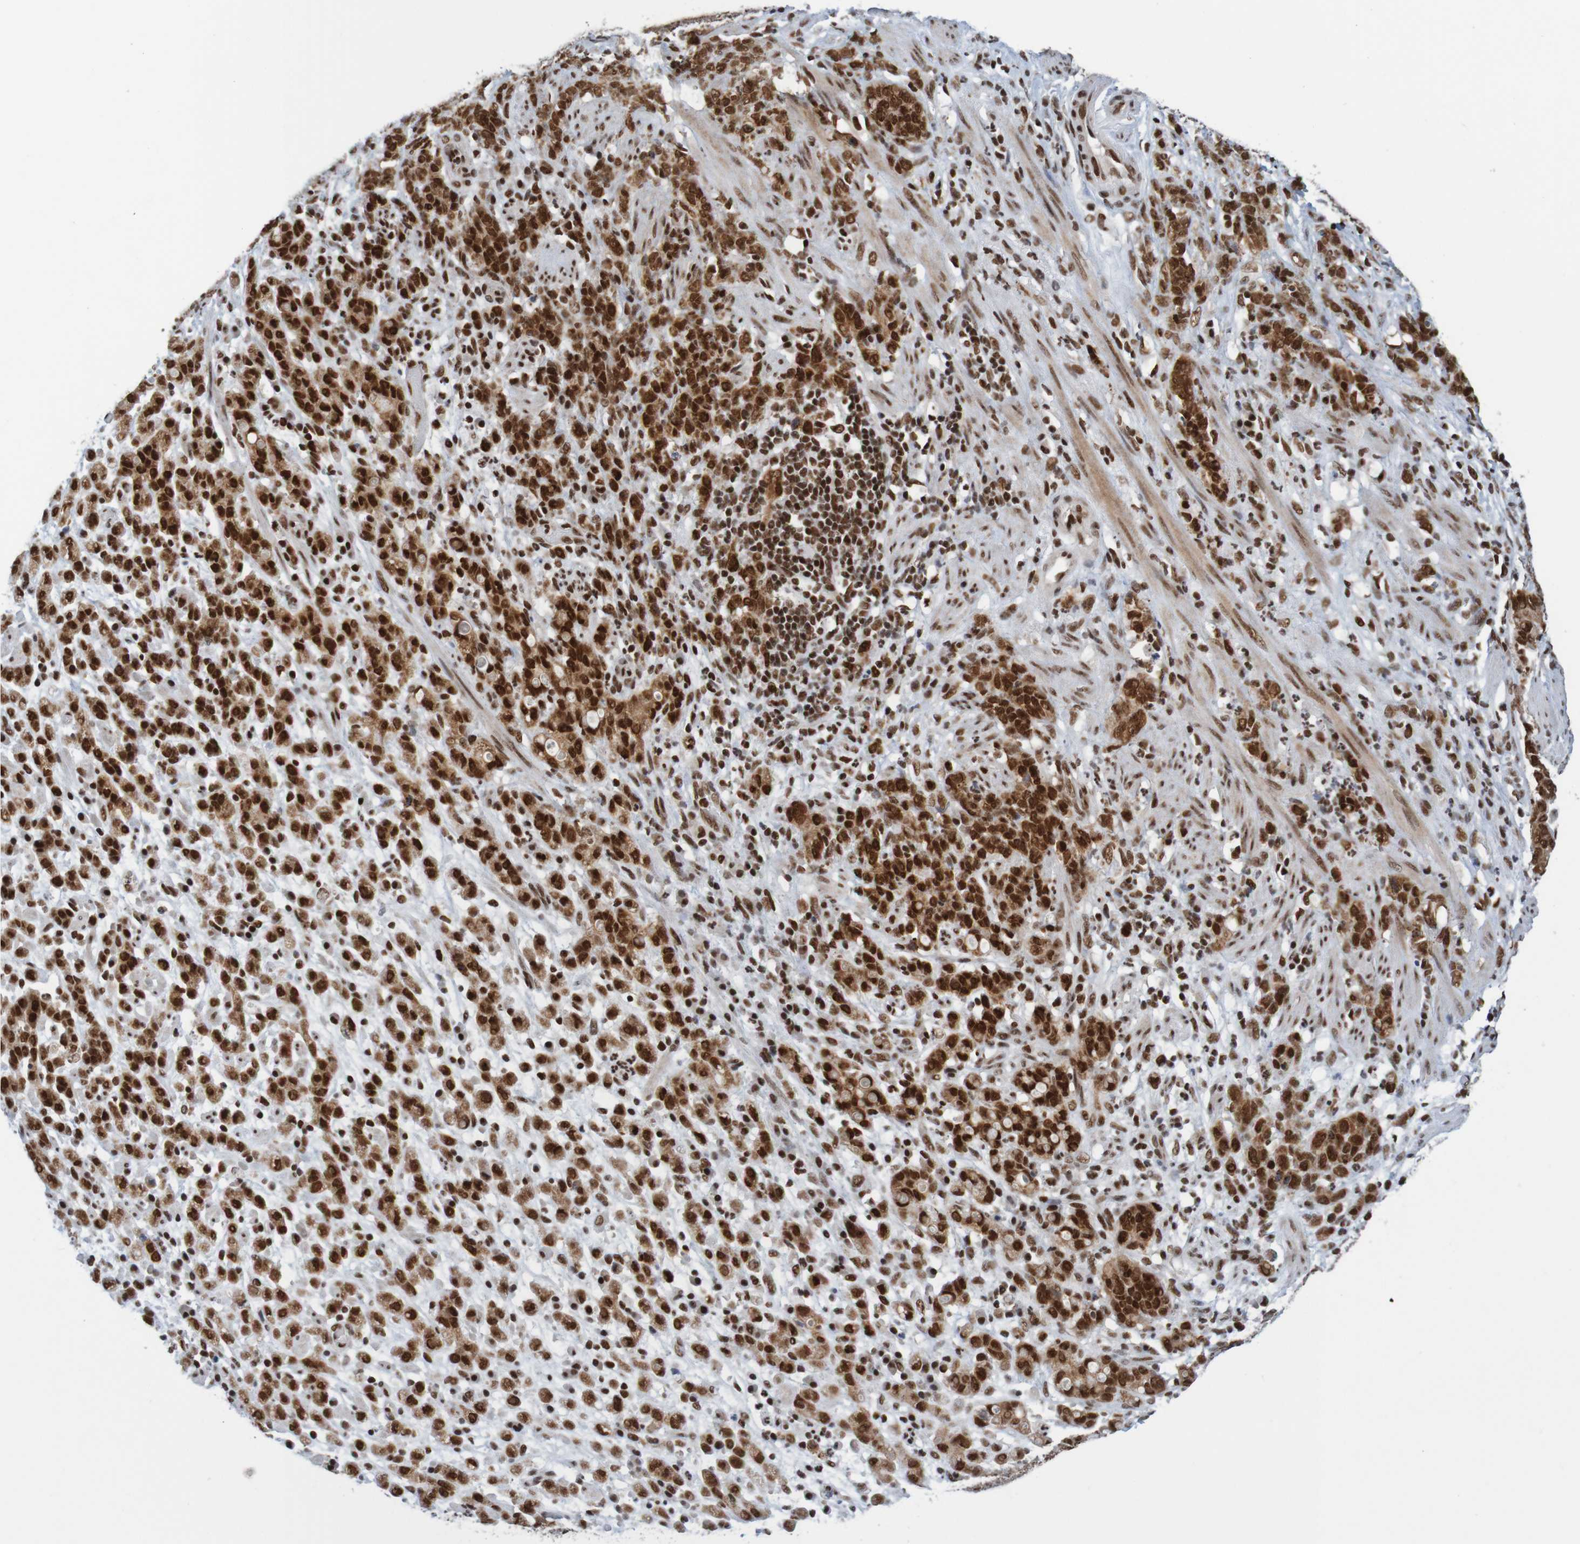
{"staining": {"intensity": "strong", "quantity": ">75%", "location": "nuclear"}, "tissue": "stomach cancer", "cell_type": "Tumor cells", "image_type": "cancer", "snomed": [{"axis": "morphology", "description": "Adenocarcinoma, NOS"}, {"axis": "topography", "description": "Stomach, lower"}], "caption": "This photomicrograph shows immunohistochemistry (IHC) staining of stomach adenocarcinoma, with high strong nuclear positivity in about >75% of tumor cells.", "gene": "THRAP3", "patient": {"sex": "male", "age": 88}}